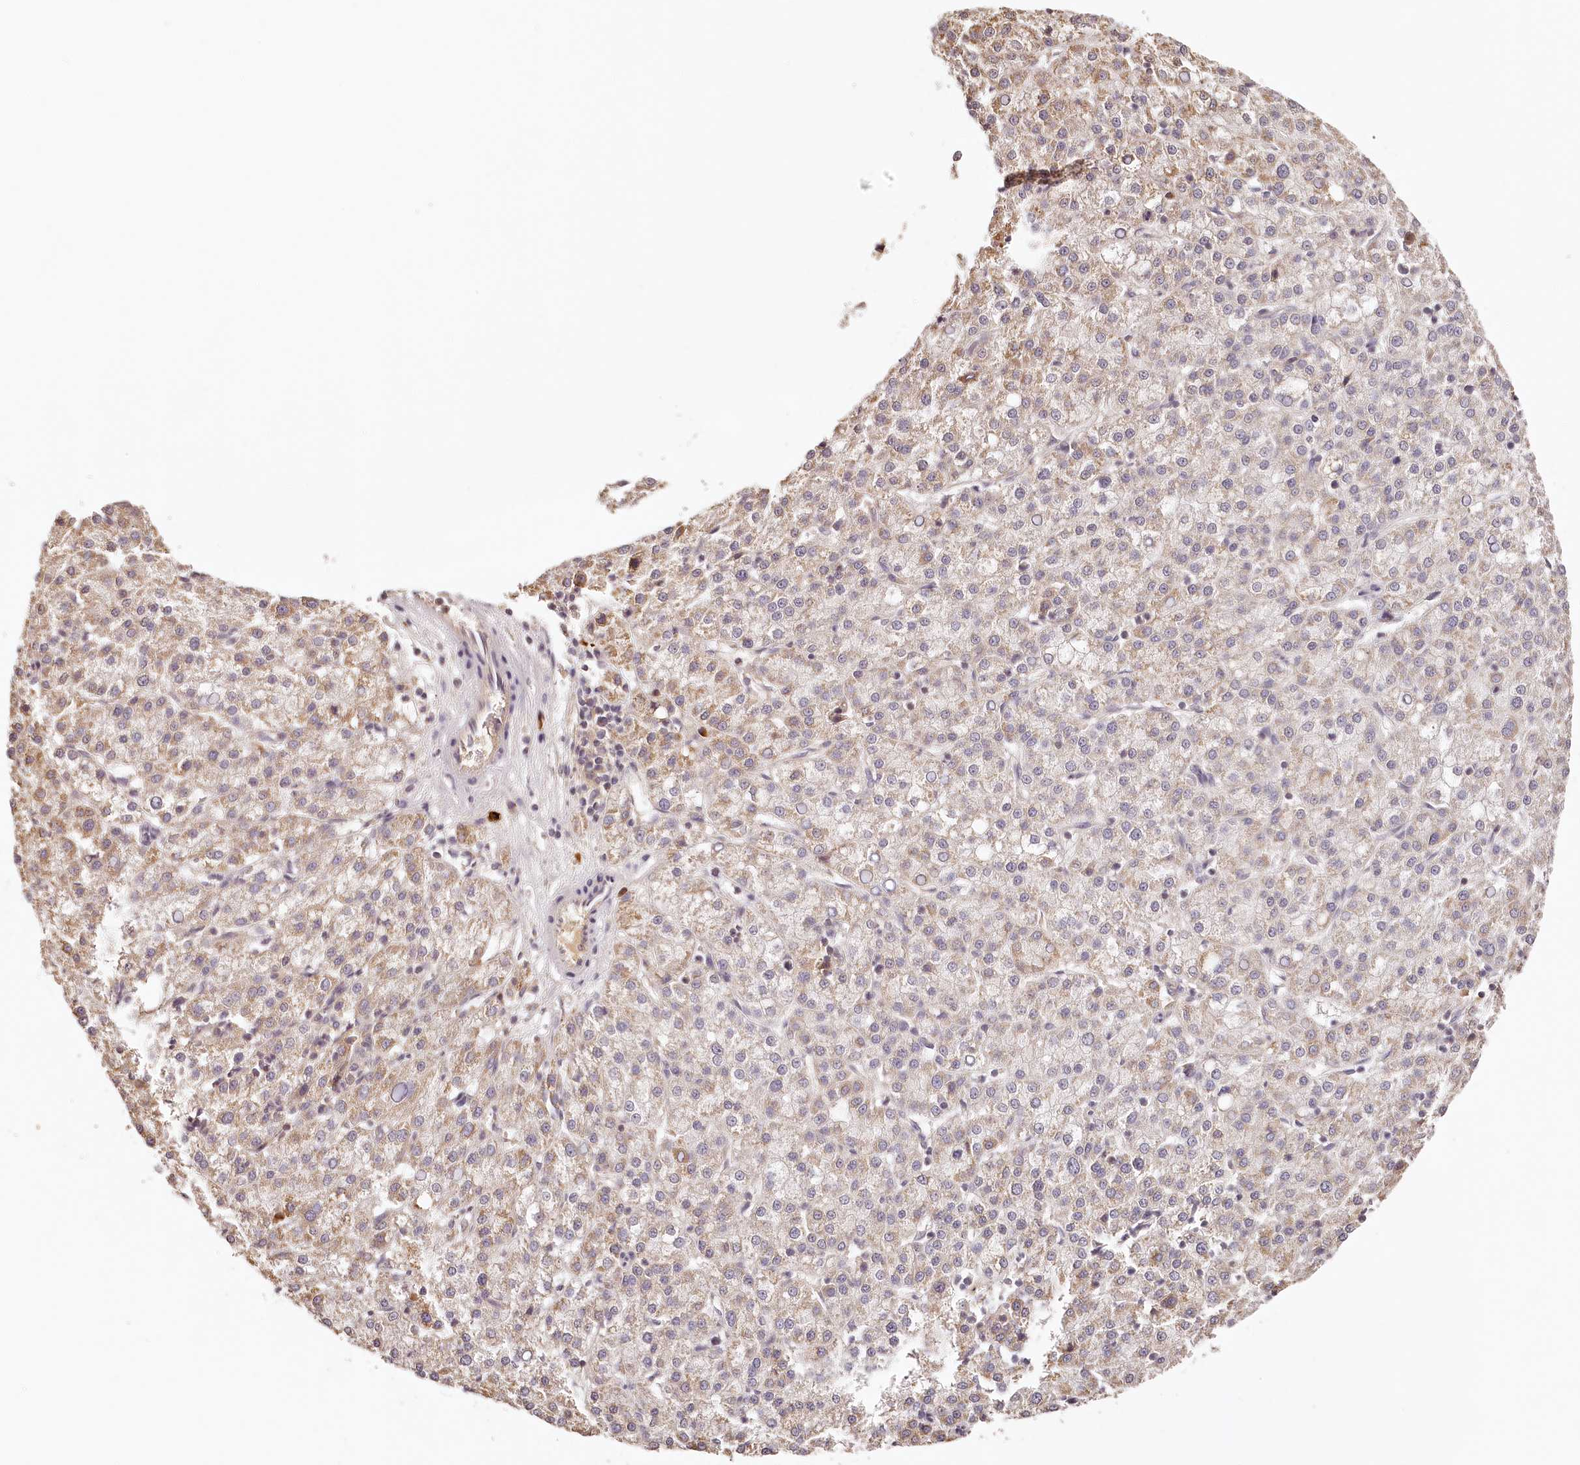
{"staining": {"intensity": "weak", "quantity": "25%-75%", "location": "cytoplasmic/membranous"}, "tissue": "liver cancer", "cell_type": "Tumor cells", "image_type": "cancer", "snomed": [{"axis": "morphology", "description": "Carcinoma, Hepatocellular, NOS"}, {"axis": "topography", "description": "Liver"}], "caption": "Human hepatocellular carcinoma (liver) stained for a protein (brown) displays weak cytoplasmic/membranous positive positivity in about 25%-75% of tumor cells.", "gene": "SYNGR1", "patient": {"sex": "female", "age": 58}}